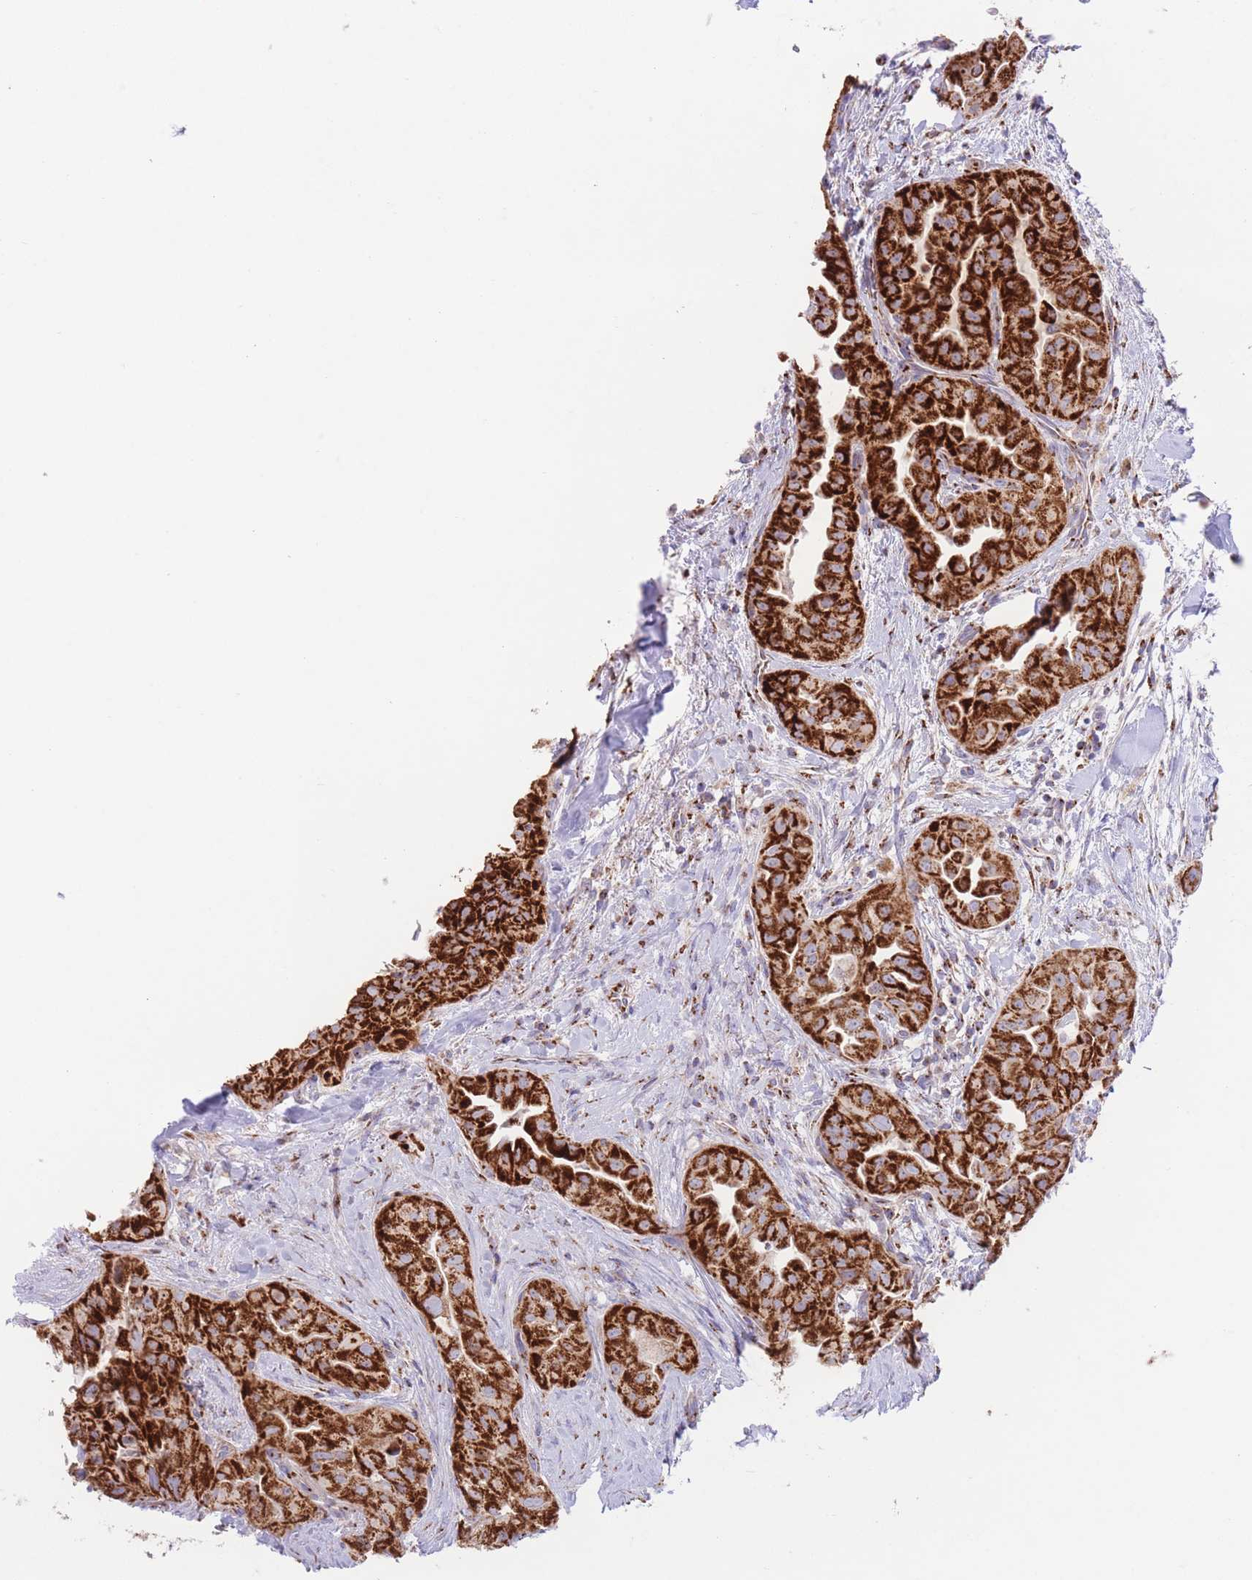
{"staining": {"intensity": "strong", "quantity": ">75%", "location": "cytoplasmic/membranous"}, "tissue": "thyroid cancer", "cell_type": "Tumor cells", "image_type": "cancer", "snomed": [{"axis": "morphology", "description": "Normal tissue, NOS"}, {"axis": "morphology", "description": "Papillary adenocarcinoma, NOS"}, {"axis": "topography", "description": "Thyroid gland"}], "caption": "Thyroid cancer (papillary adenocarcinoma) stained with immunohistochemistry exhibits strong cytoplasmic/membranous staining in approximately >75% of tumor cells.", "gene": "MPND", "patient": {"sex": "female", "age": 59}}